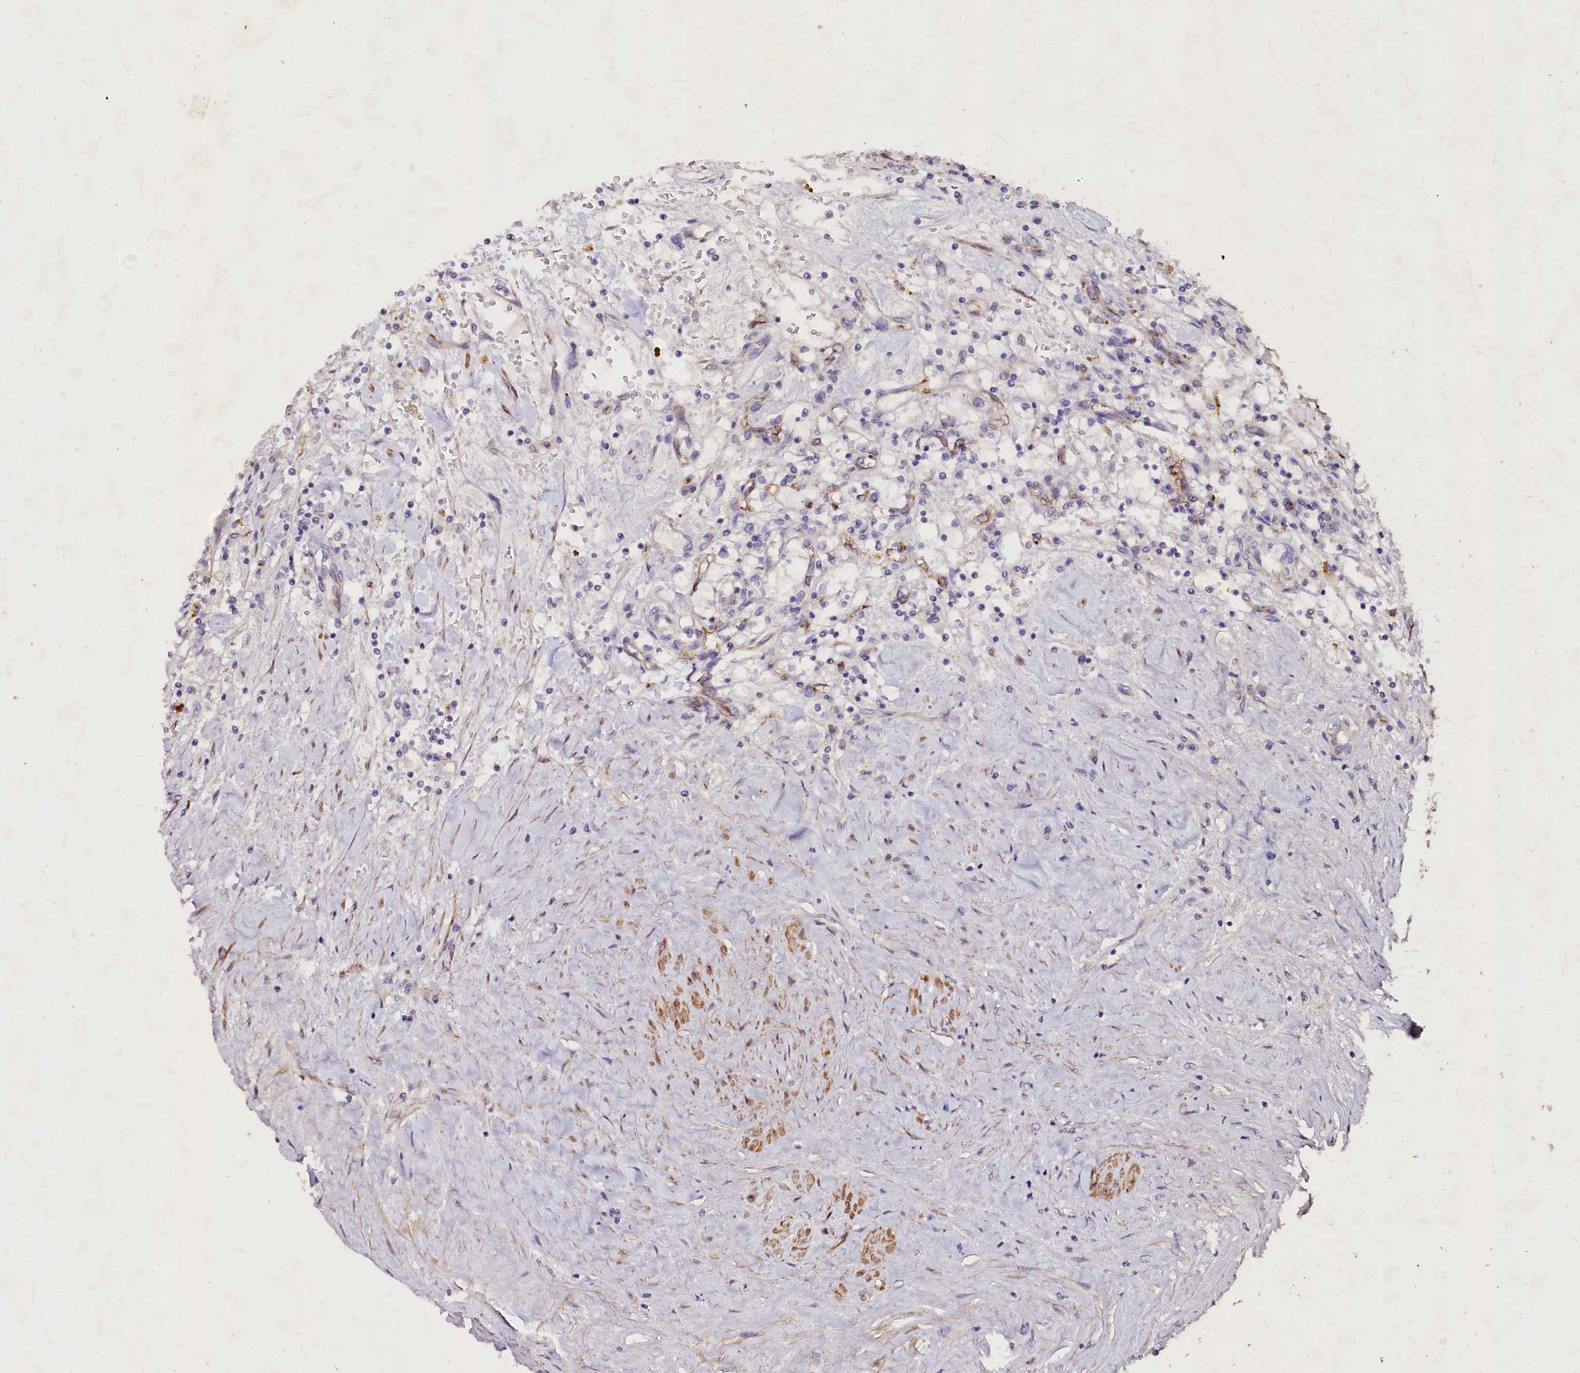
{"staining": {"intensity": "negative", "quantity": "none", "location": "none"}, "tissue": "renal cancer", "cell_type": "Tumor cells", "image_type": "cancer", "snomed": [{"axis": "morphology", "description": "Adenocarcinoma, NOS"}, {"axis": "topography", "description": "Kidney"}], "caption": "This image is of renal cancer stained with immunohistochemistry to label a protein in brown with the nuclei are counter-stained blue. There is no staining in tumor cells. (Immunohistochemistry, brightfield microscopy, high magnification).", "gene": "VPS36", "patient": {"sex": "male", "age": 56}}